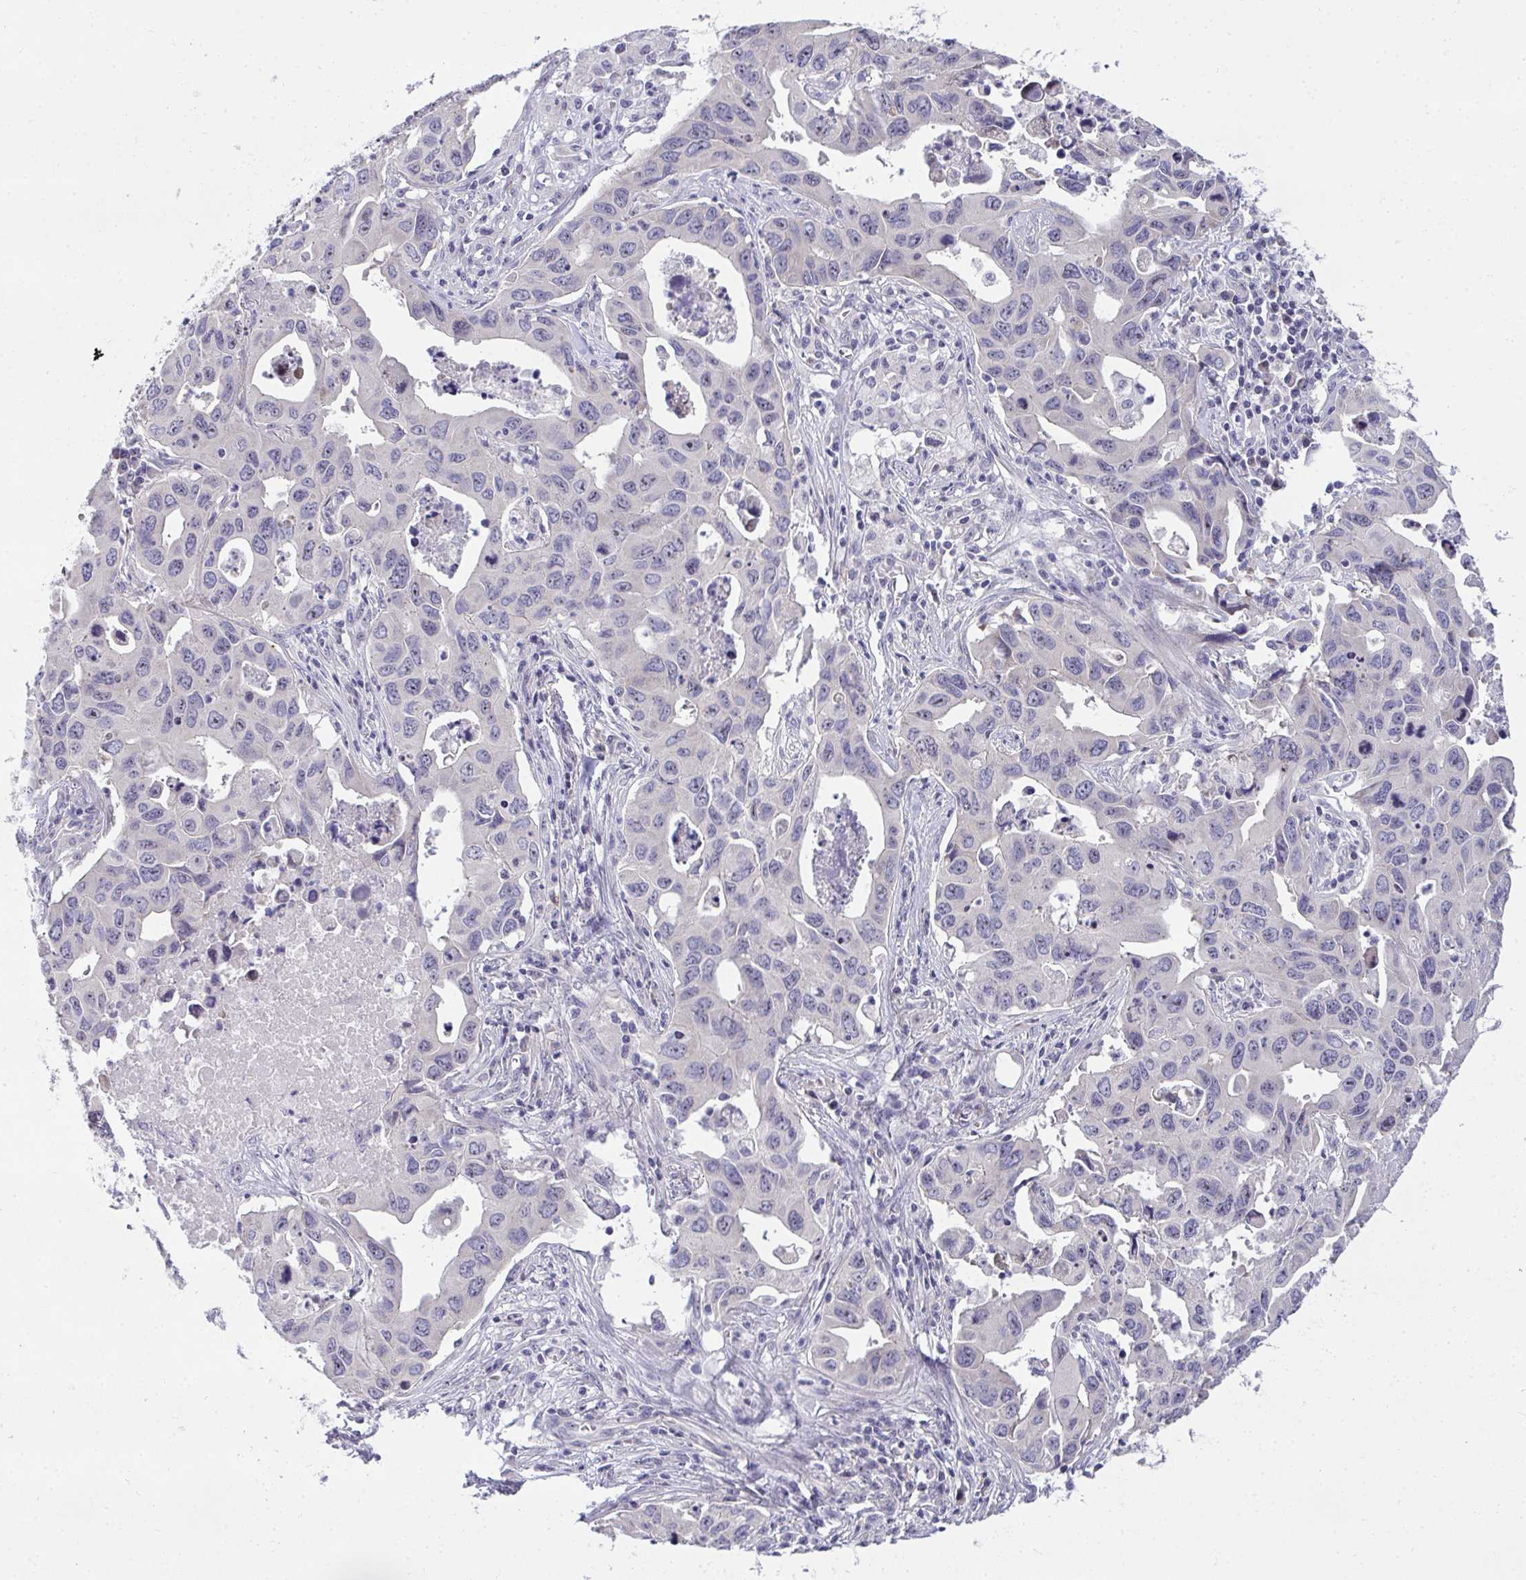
{"staining": {"intensity": "negative", "quantity": "none", "location": "none"}, "tissue": "lung cancer", "cell_type": "Tumor cells", "image_type": "cancer", "snomed": [{"axis": "morphology", "description": "Adenocarcinoma, NOS"}, {"axis": "topography", "description": "Lung"}], "caption": "Immunohistochemical staining of adenocarcinoma (lung) exhibits no significant expression in tumor cells.", "gene": "NT5C1A", "patient": {"sex": "male", "age": 64}}